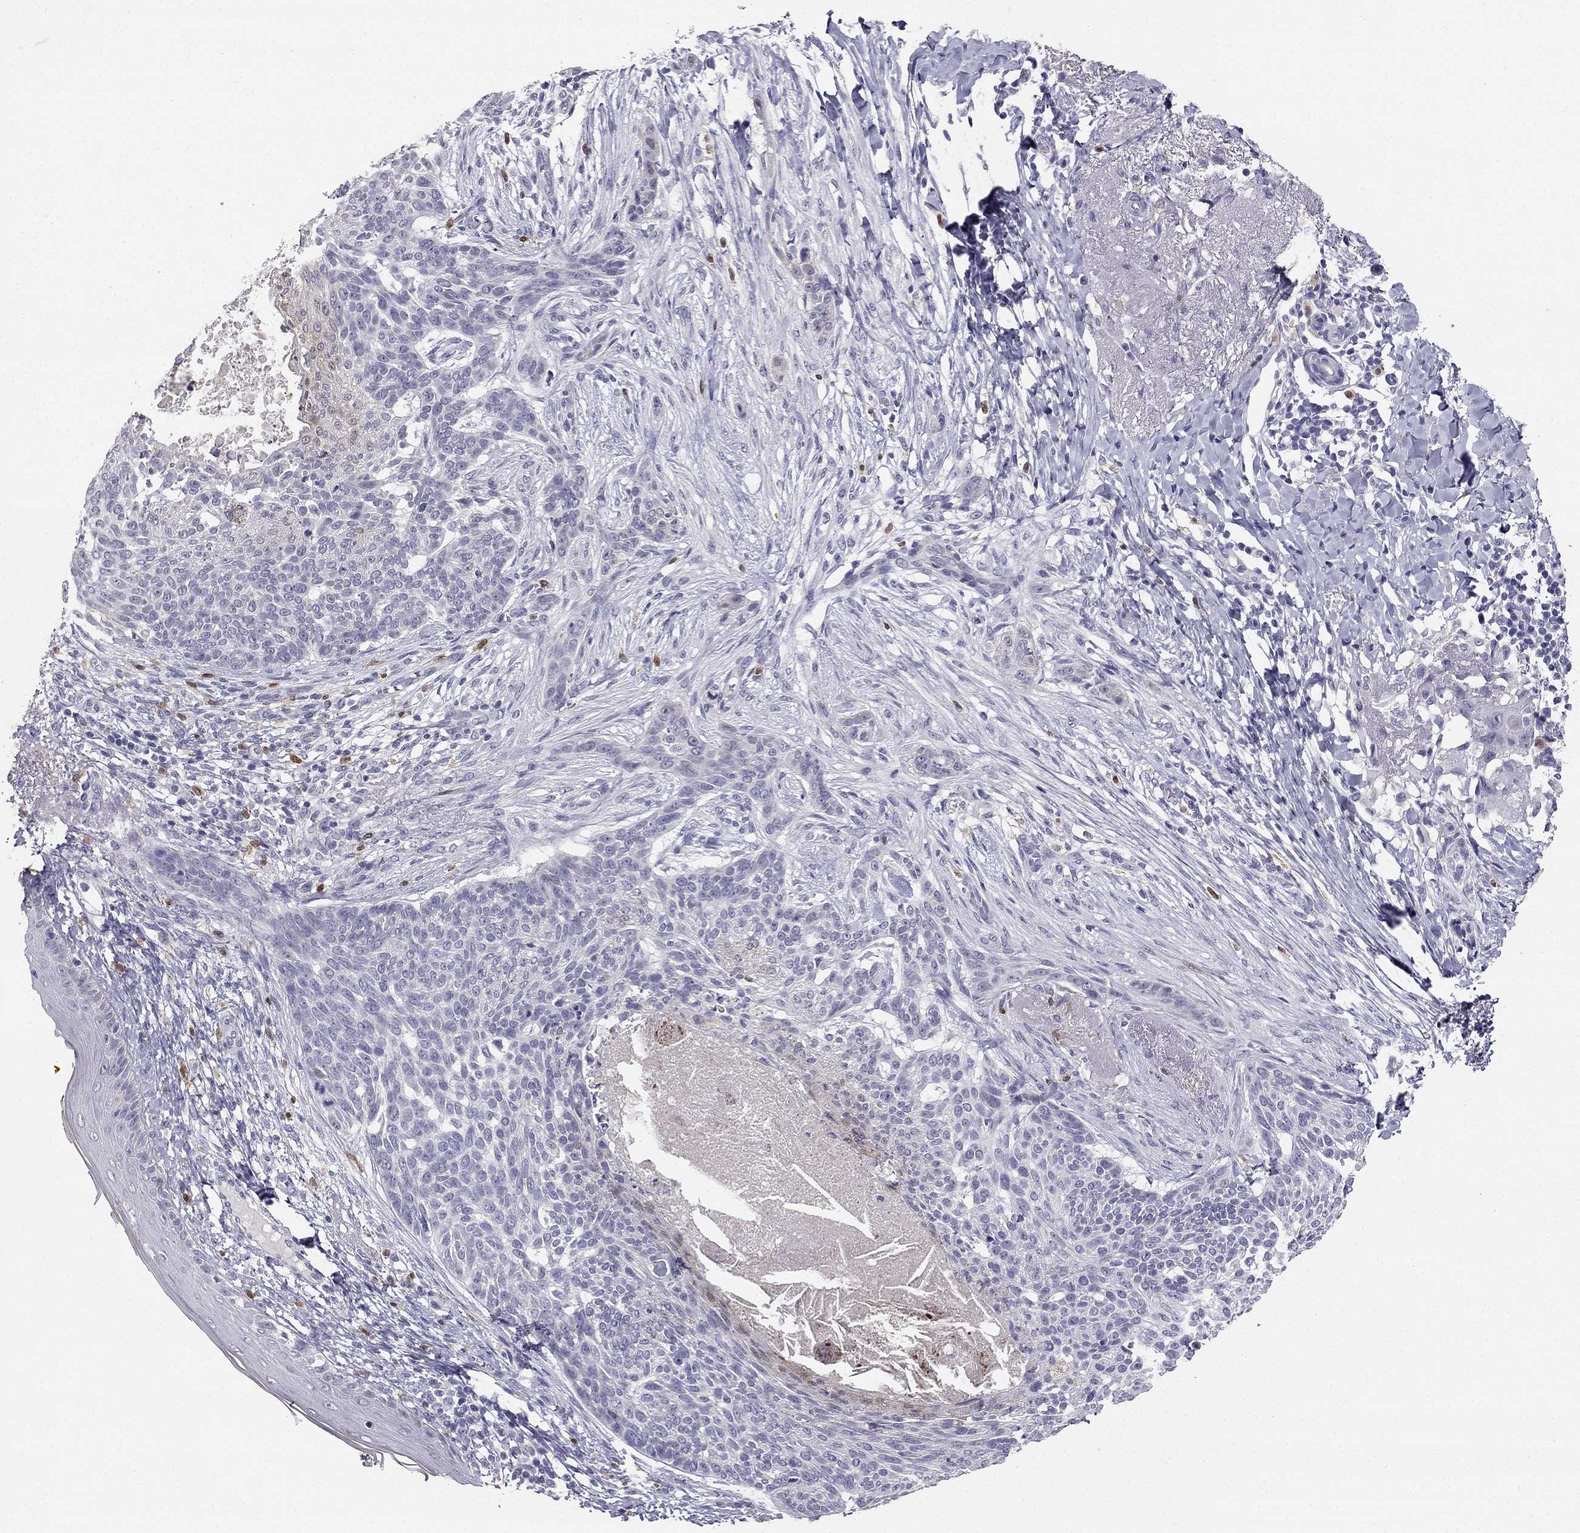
{"staining": {"intensity": "negative", "quantity": "none", "location": "none"}, "tissue": "skin cancer", "cell_type": "Tumor cells", "image_type": "cancer", "snomed": [{"axis": "morphology", "description": "Normal tissue, NOS"}, {"axis": "morphology", "description": "Basal cell carcinoma"}, {"axis": "topography", "description": "Skin"}], "caption": "This photomicrograph is of basal cell carcinoma (skin) stained with immunohistochemistry to label a protein in brown with the nuclei are counter-stained blue. There is no expression in tumor cells. The staining is performed using DAB brown chromogen with nuclei counter-stained in using hematoxylin.", "gene": "CALB2", "patient": {"sex": "male", "age": 84}}